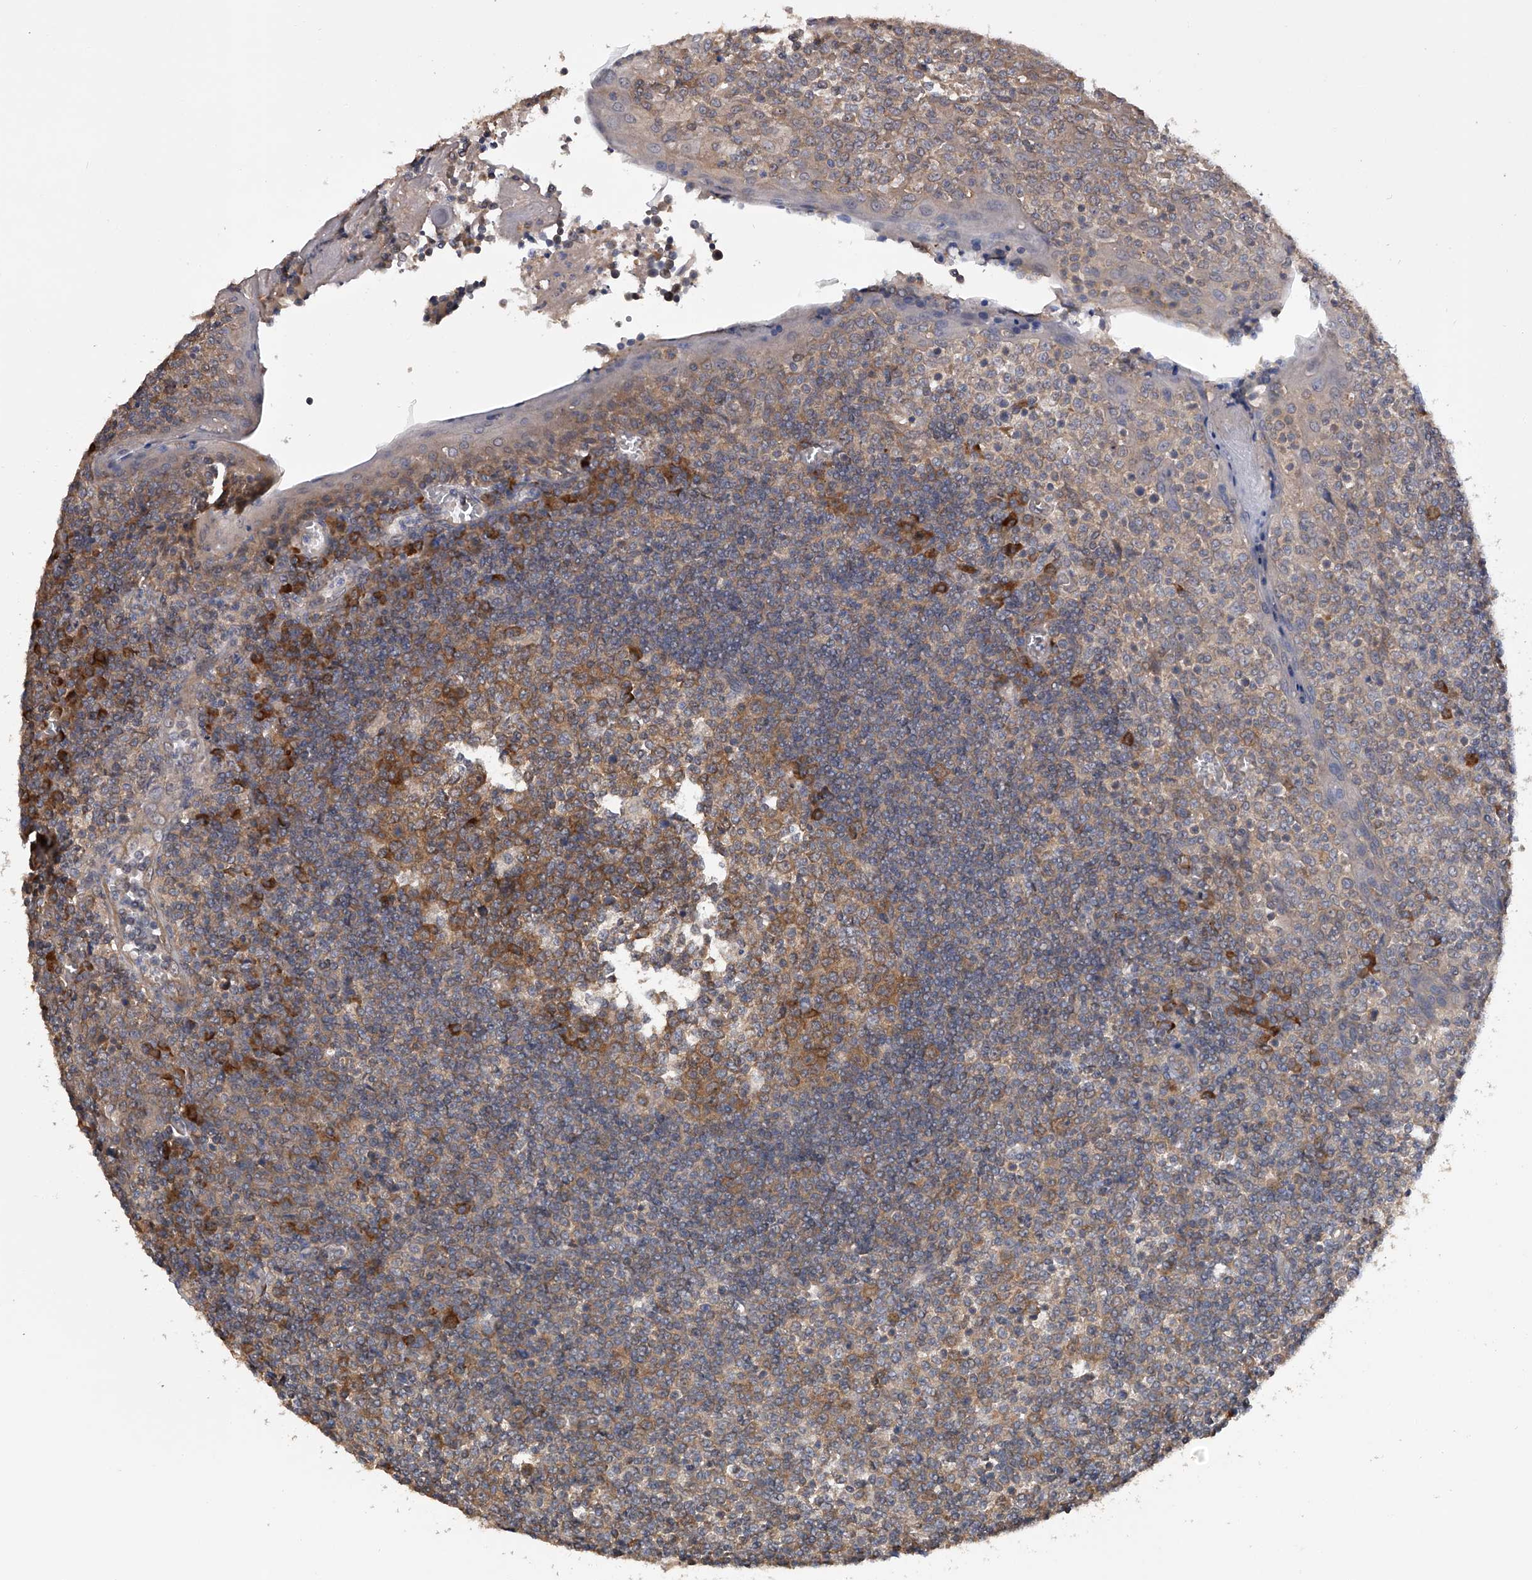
{"staining": {"intensity": "moderate", "quantity": "25%-75%", "location": "cytoplasmic/membranous"}, "tissue": "tonsil", "cell_type": "Germinal center cells", "image_type": "normal", "snomed": [{"axis": "morphology", "description": "Normal tissue, NOS"}, {"axis": "topography", "description": "Tonsil"}], "caption": "IHC (DAB) staining of normal human tonsil shows moderate cytoplasmic/membranous protein expression in approximately 25%-75% of germinal center cells. (Stains: DAB (3,3'-diaminobenzidine) in brown, nuclei in blue, Microscopy: brightfield microscopy at high magnification).", "gene": "CFAP298", "patient": {"sex": "female", "age": 19}}